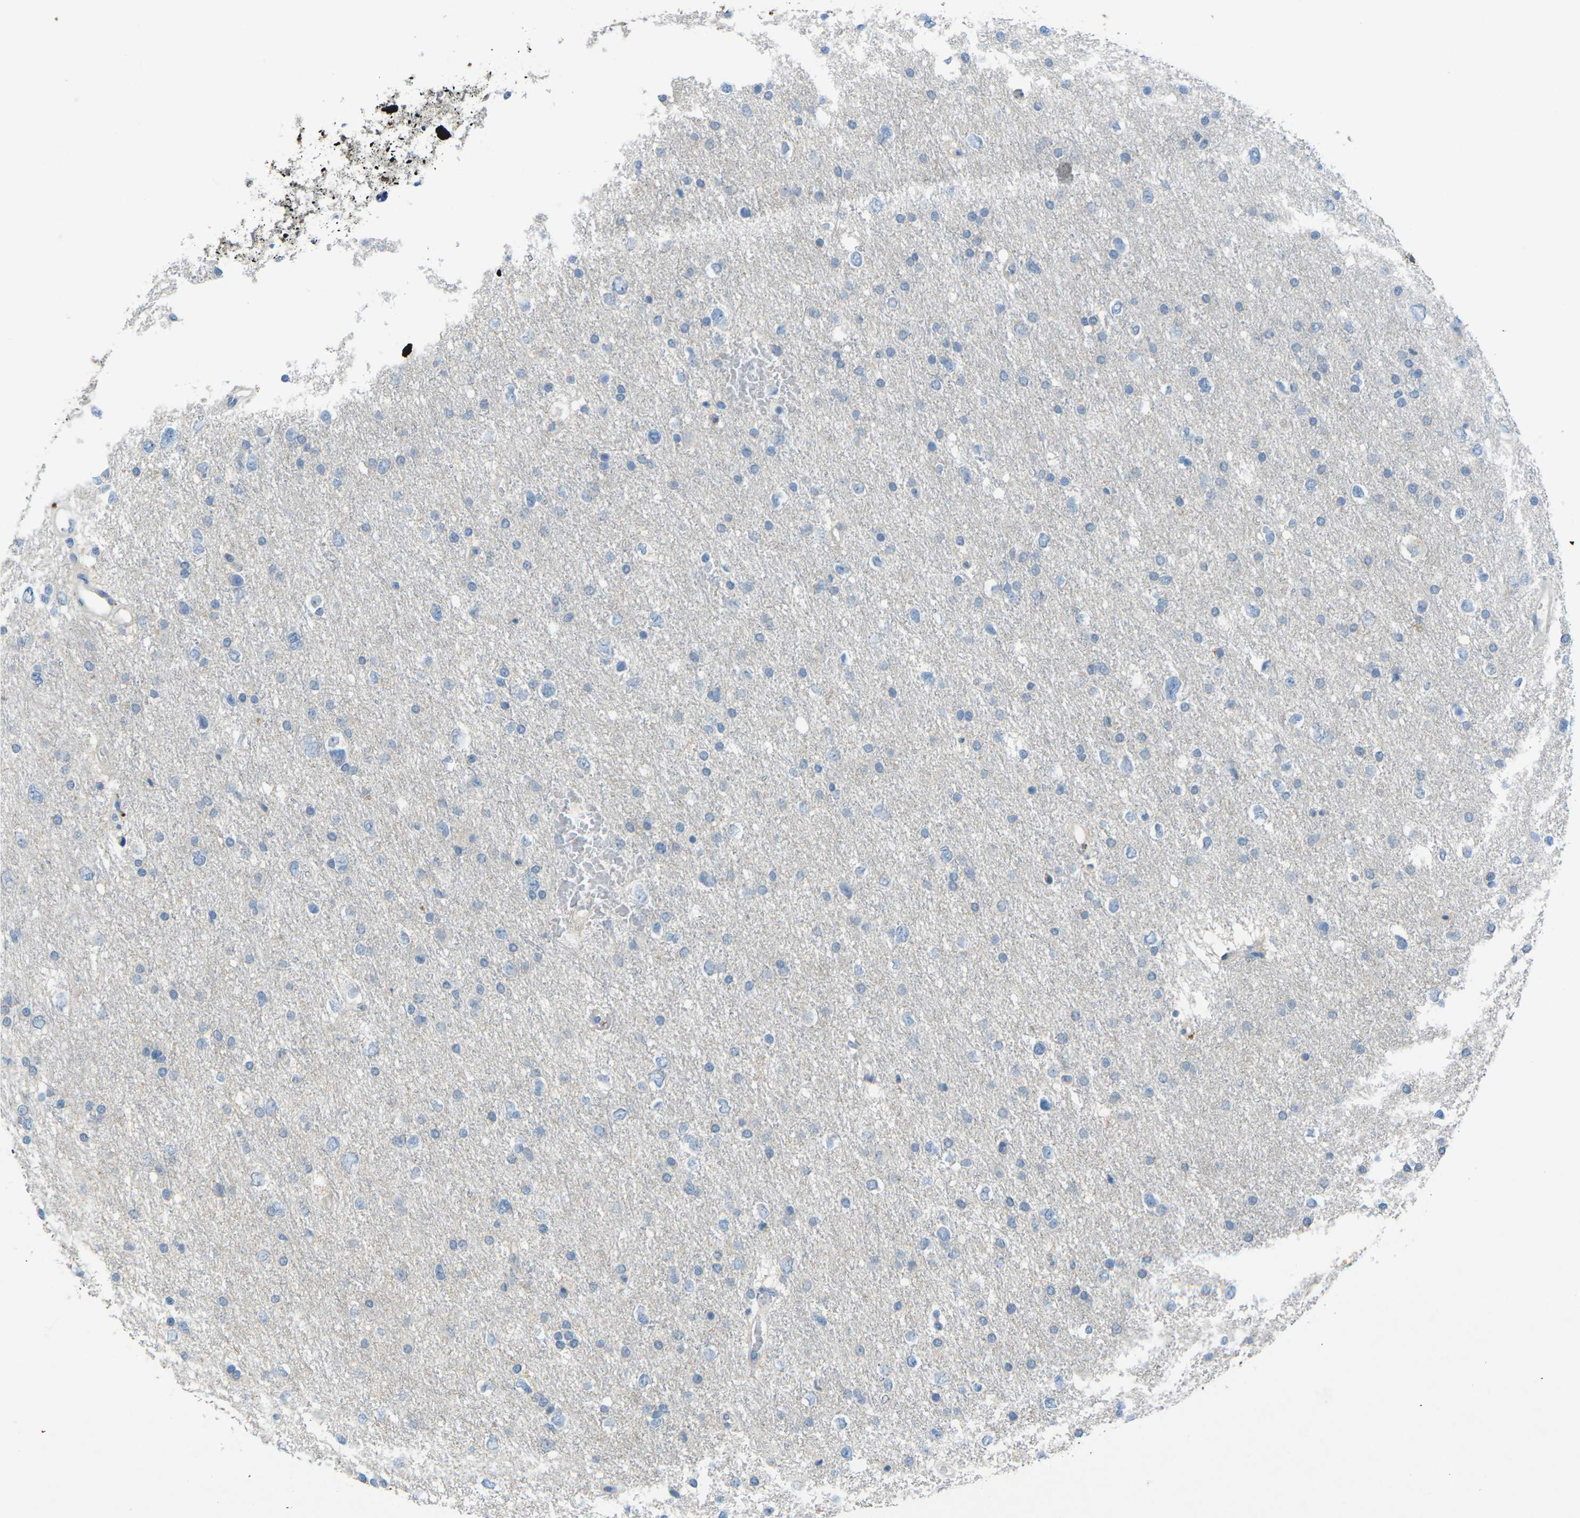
{"staining": {"intensity": "negative", "quantity": "none", "location": "none"}, "tissue": "glioma", "cell_type": "Tumor cells", "image_type": "cancer", "snomed": [{"axis": "morphology", "description": "Glioma, malignant, Low grade"}, {"axis": "topography", "description": "Brain"}], "caption": "This is an immunohistochemistry histopathology image of human malignant low-grade glioma. There is no positivity in tumor cells.", "gene": "CD19", "patient": {"sex": "female", "age": 37}}